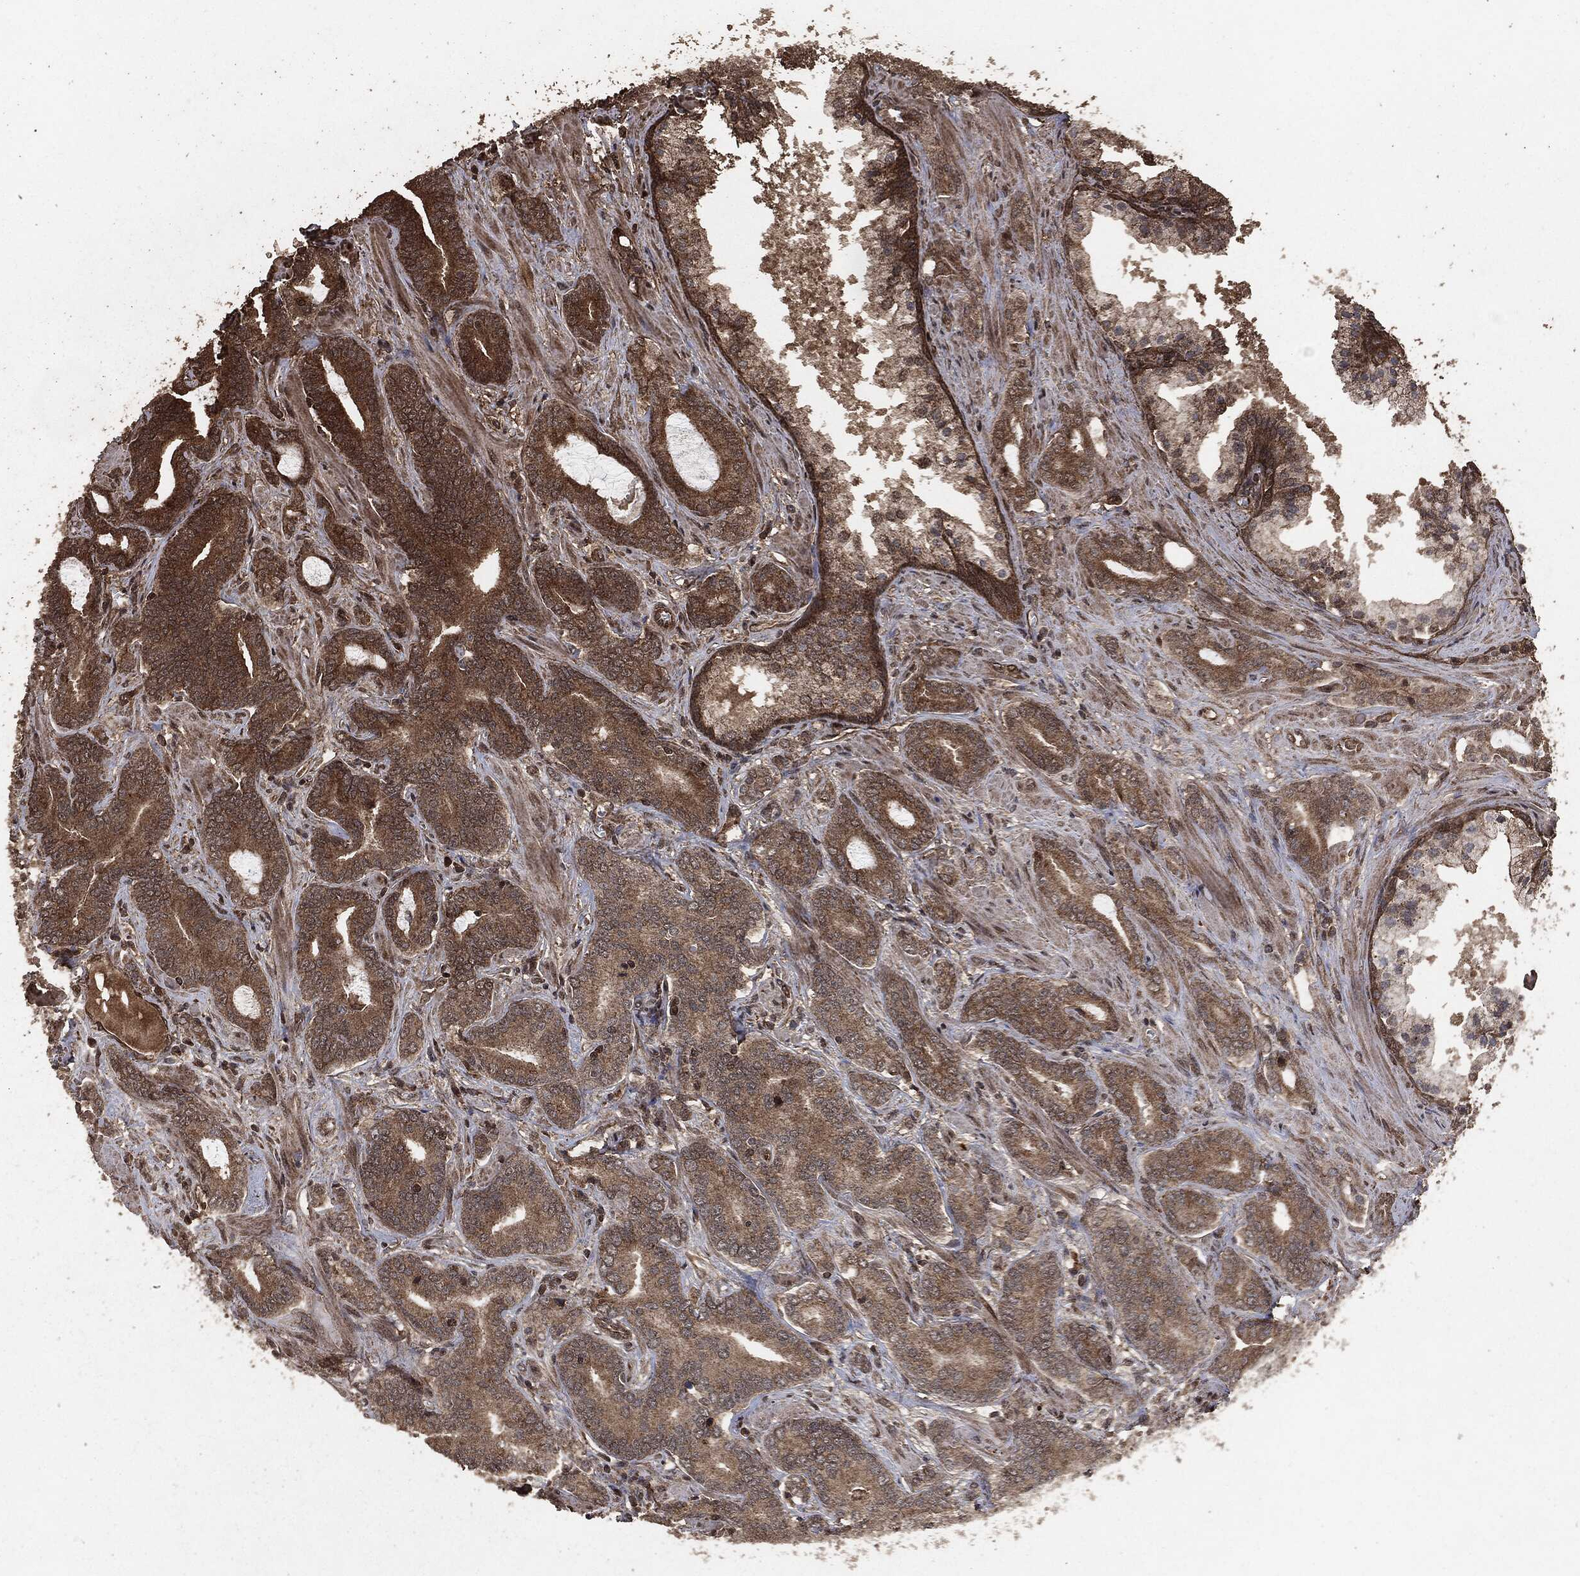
{"staining": {"intensity": "strong", "quantity": "25%-75%", "location": "cytoplasmic/membranous"}, "tissue": "prostate cancer", "cell_type": "Tumor cells", "image_type": "cancer", "snomed": [{"axis": "morphology", "description": "Adenocarcinoma, NOS"}, {"axis": "topography", "description": "Prostate"}], "caption": "Immunohistochemical staining of adenocarcinoma (prostate) displays high levels of strong cytoplasmic/membranous expression in approximately 25%-75% of tumor cells.", "gene": "EGFR", "patient": {"sex": "male", "age": 55}}